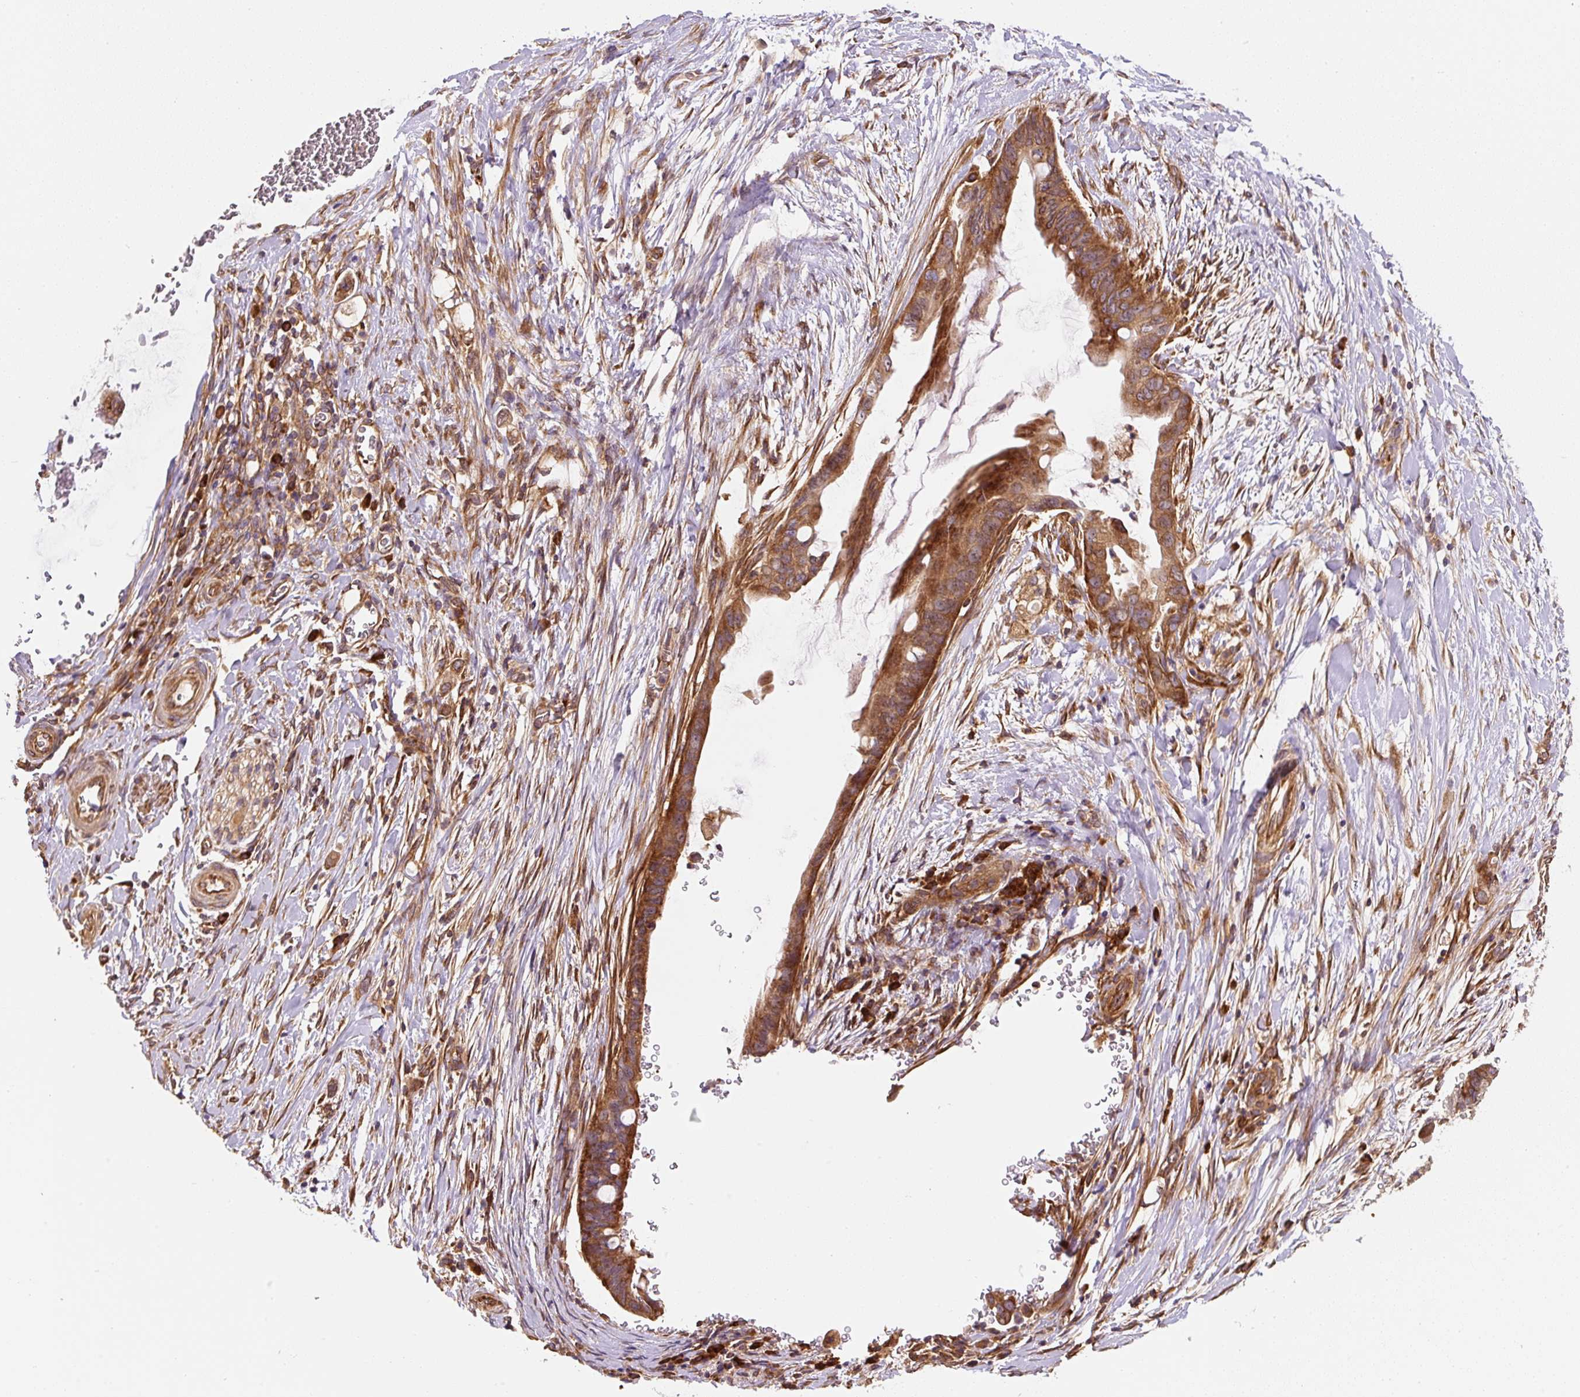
{"staining": {"intensity": "strong", "quantity": ">75%", "location": "cytoplasmic/membranous"}, "tissue": "pancreatic cancer", "cell_type": "Tumor cells", "image_type": "cancer", "snomed": [{"axis": "morphology", "description": "Adenocarcinoma, NOS"}, {"axis": "topography", "description": "Pancreas"}], "caption": "Immunohistochemical staining of human pancreatic cancer (adenocarcinoma) reveals strong cytoplasmic/membranous protein positivity in about >75% of tumor cells. Using DAB (brown) and hematoxylin (blue) stains, captured at high magnification using brightfield microscopy.", "gene": "EIF2S2", "patient": {"sex": "male", "age": 75}}